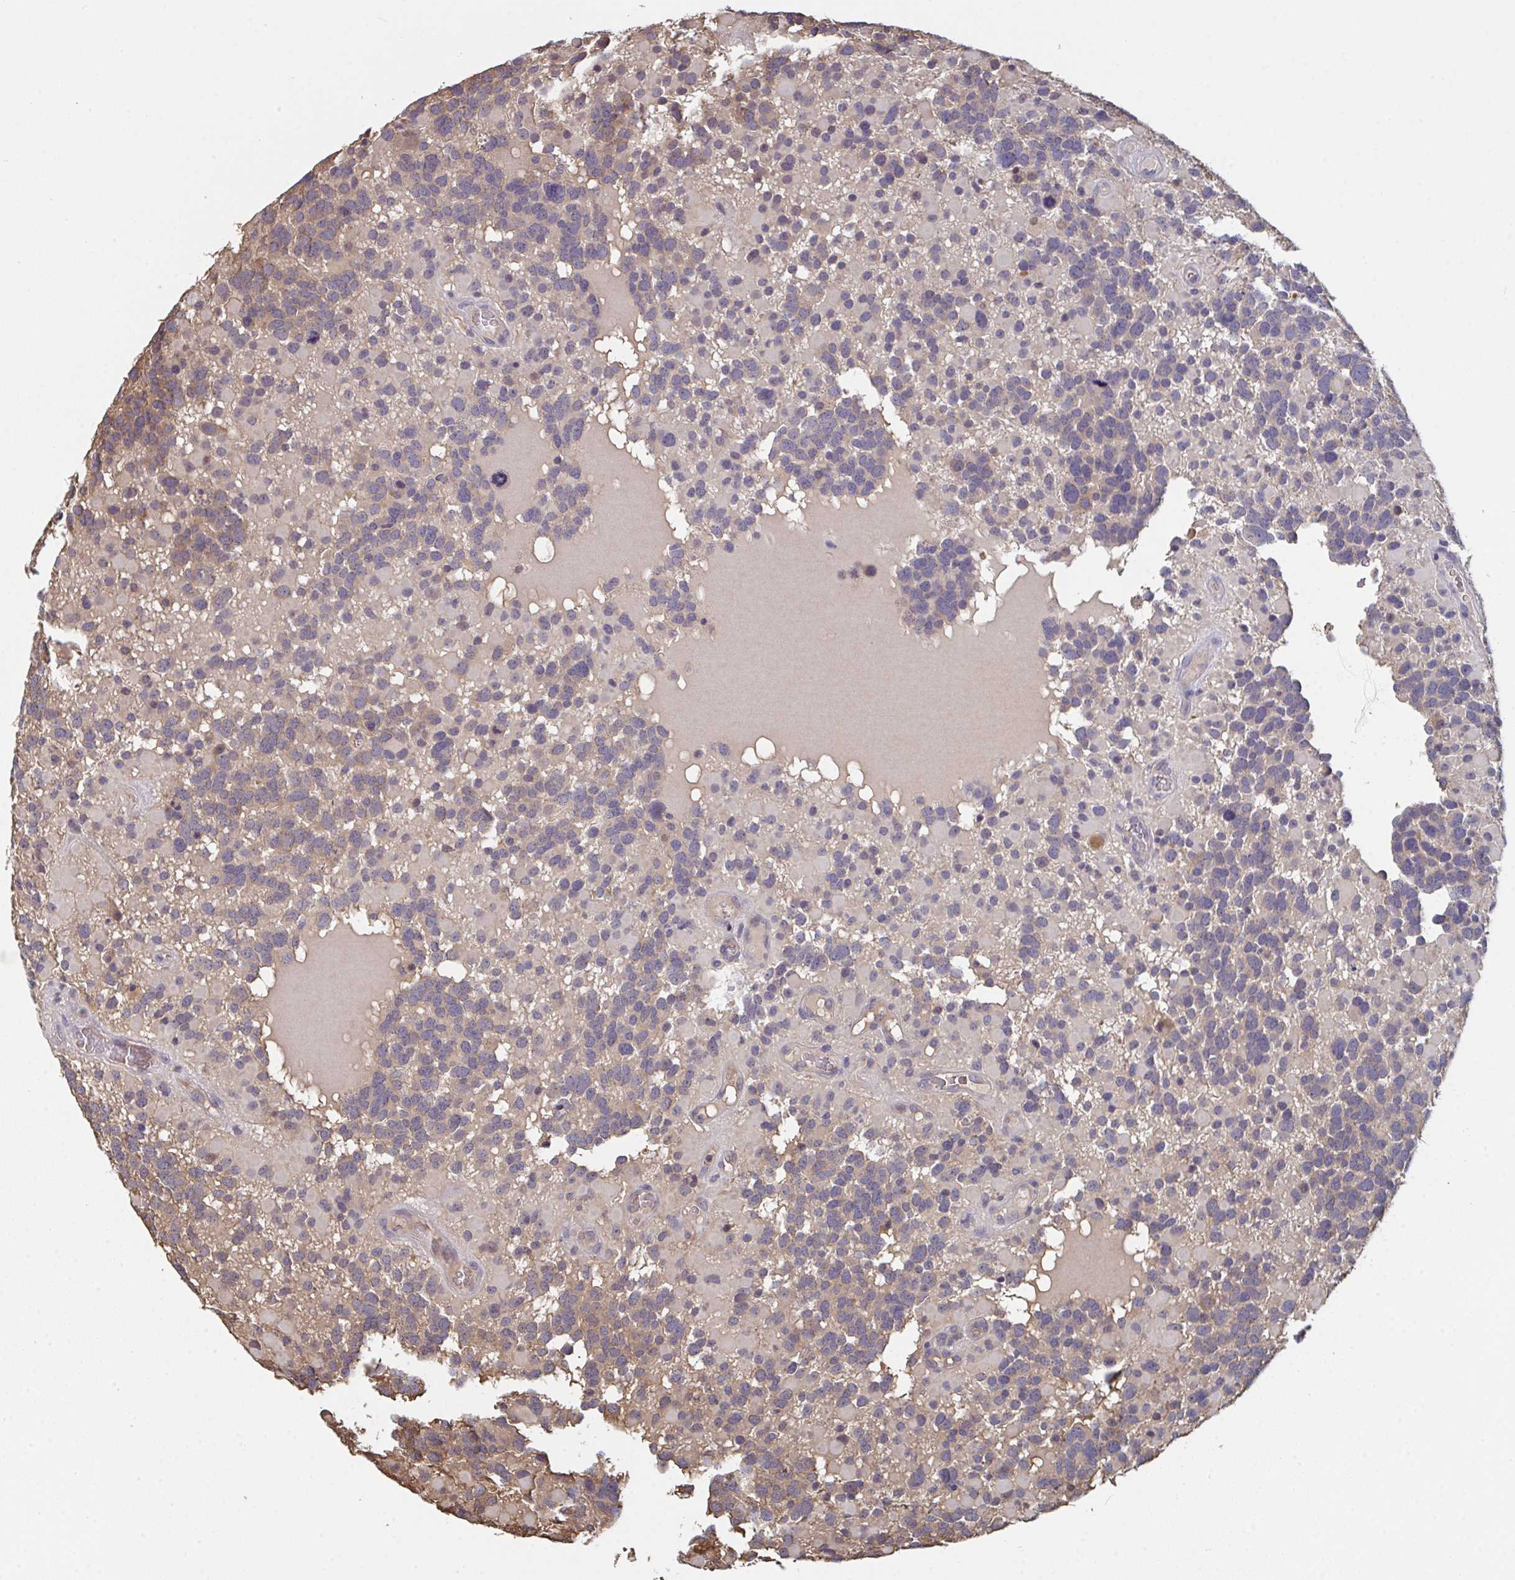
{"staining": {"intensity": "weak", "quantity": "25%-75%", "location": "cytoplasmic/membranous"}, "tissue": "glioma", "cell_type": "Tumor cells", "image_type": "cancer", "snomed": [{"axis": "morphology", "description": "Glioma, malignant, High grade"}, {"axis": "topography", "description": "Brain"}], "caption": "Glioma stained with a protein marker exhibits weak staining in tumor cells.", "gene": "TTC9C", "patient": {"sex": "female", "age": 40}}